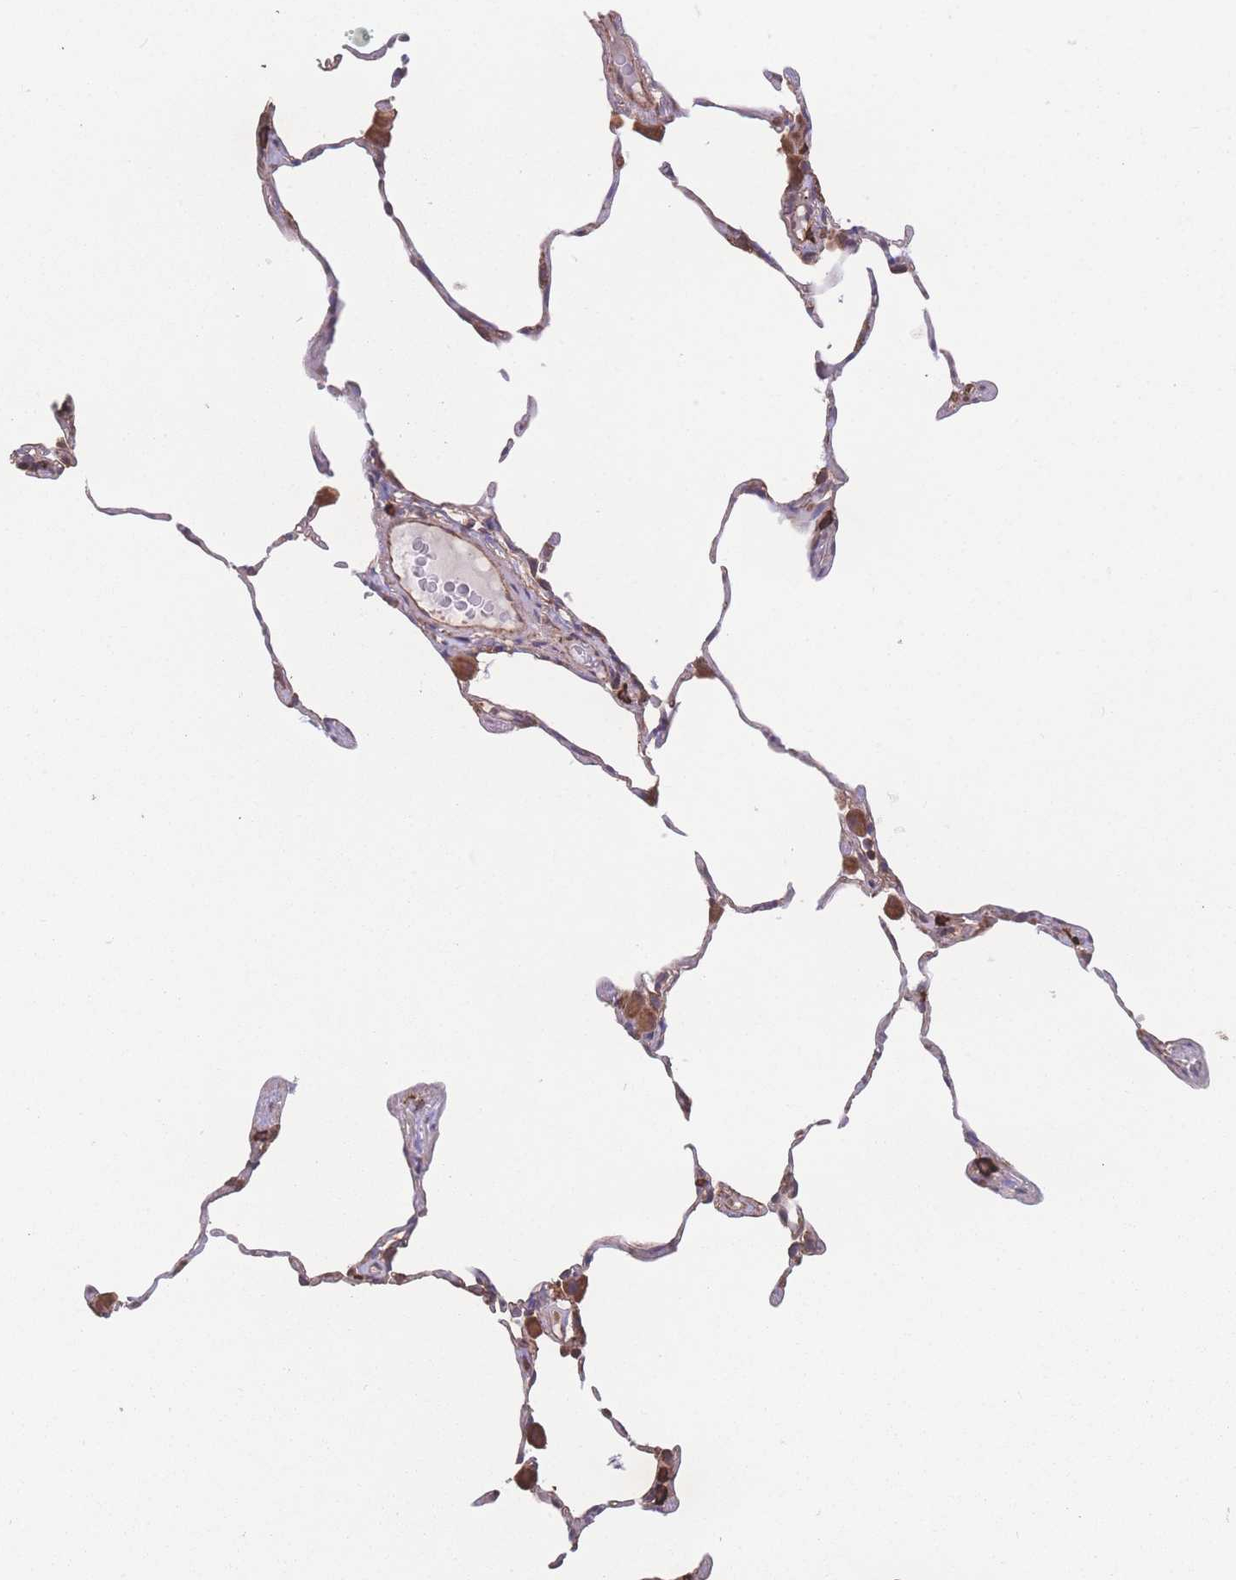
{"staining": {"intensity": "moderate", "quantity": "<25%", "location": "cytoplasmic/membranous"}, "tissue": "lung", "cell_type": "Alveolar cells", "image_type": "normal", "snomed": [{"axis": "morphology", "description": "Normal tissue, NOS"}, {"axis": "topography", "description": "Lung"}], "caption": "A histopathology image of human lung stained for a protein reveals moderate cytoplasmic/membranous brown staining in alveolar cells.", "gene": "SGSM3", "patient": {"sex": "female", "age": 57}}